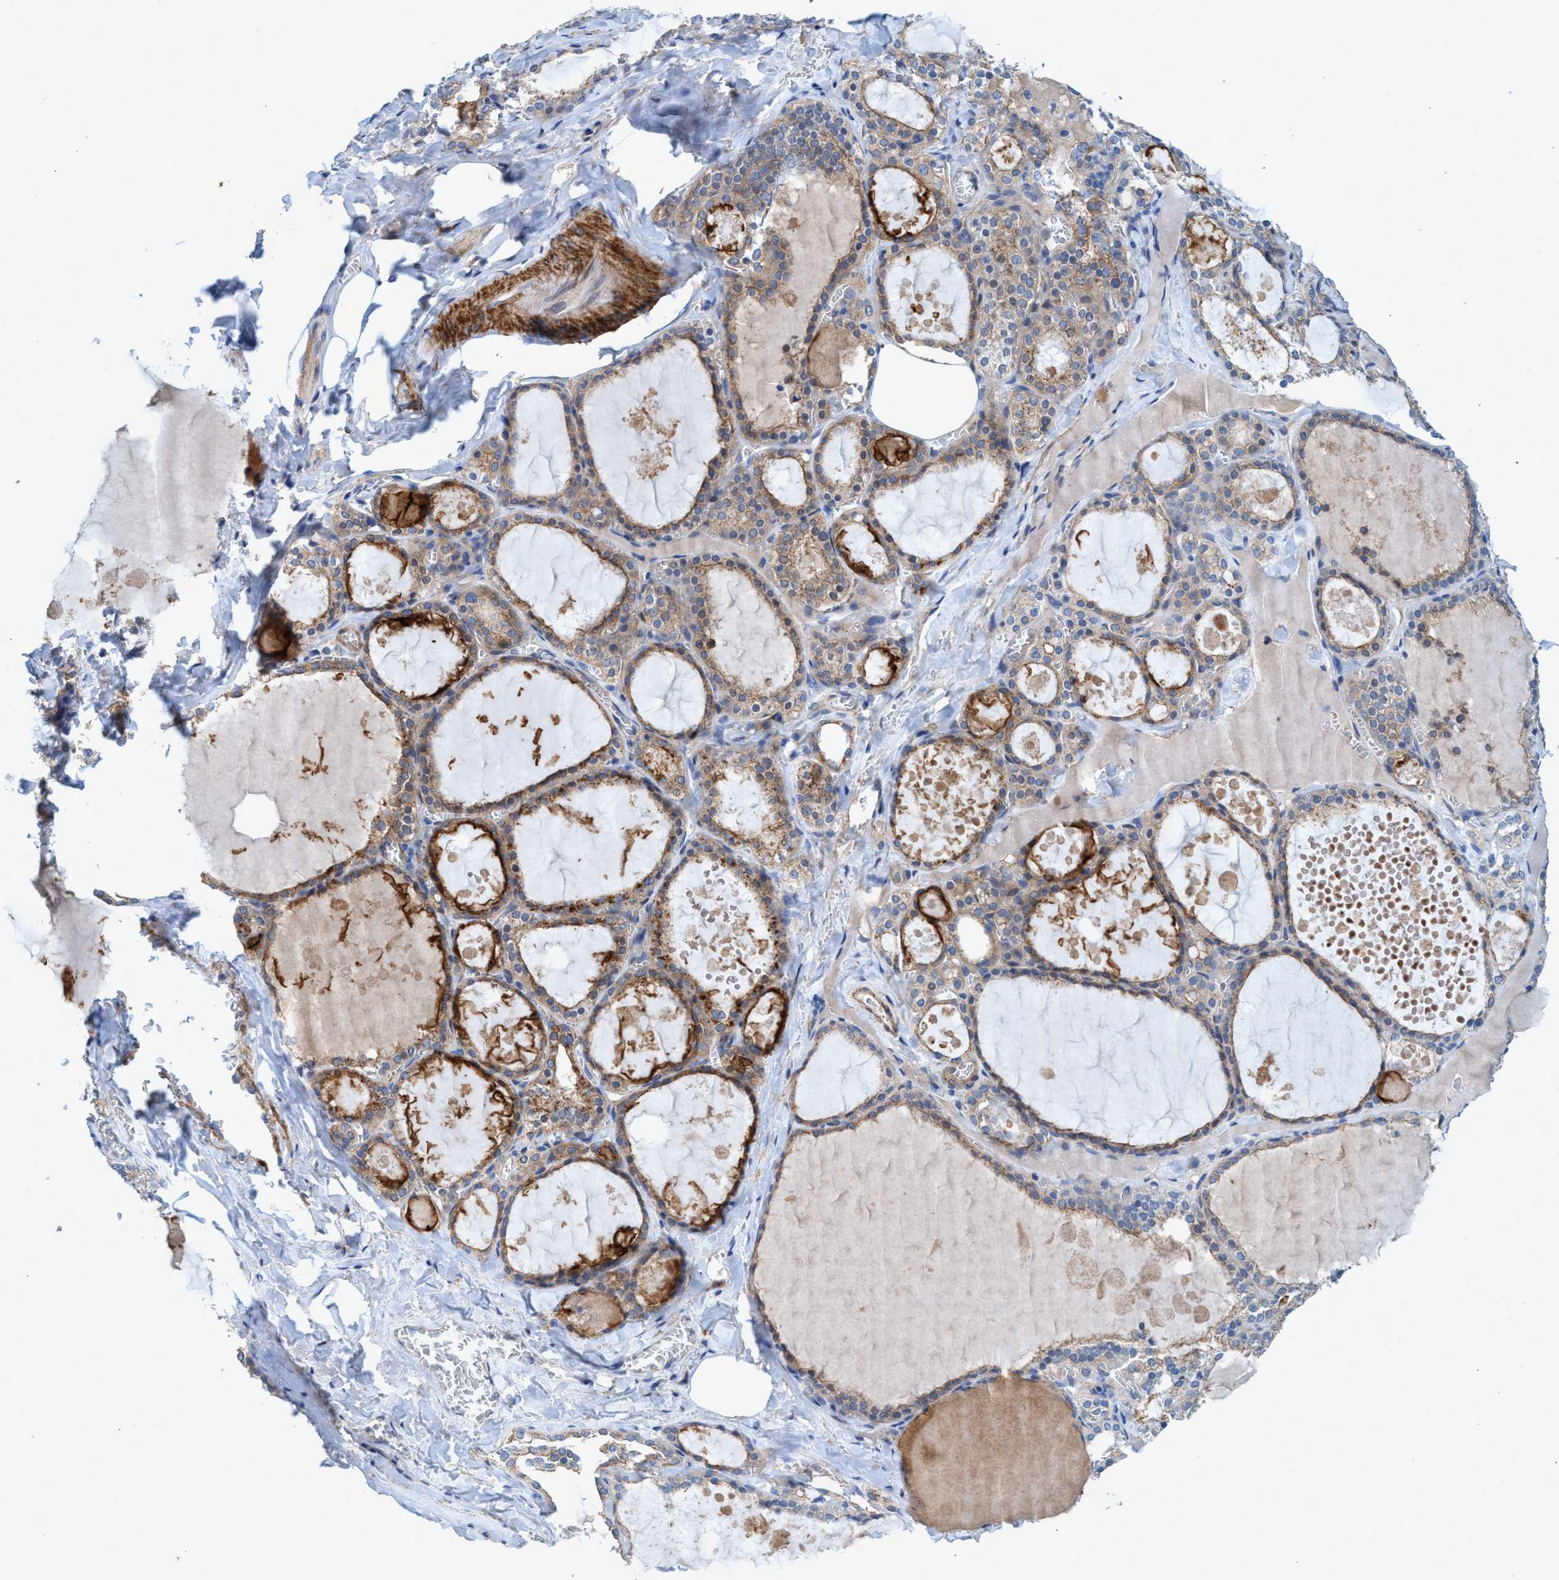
{"staining": {"intensity": "moderate", "quantity": ">75%", "location": "cytoplasmic/membranous"}, "tissue": "thyroid gland", "cell_type": "Glandular cells", "image_type": "normal", "snomed": [{"axis": "morphology", "description": "Normal tissue, NOS"}, {"axis": "topography", "description": "Thyroid gland"}], "caption": "Immunohistochemistry (IHC) (DAB) staining of benign thyroid gland displays moderate cytoplasmic/membranous protein positivity in about >75% of glandular cells. (brown staining indicates protein expression, while blue staining denotes nuclei).", "gene": "GULP1", "patient": {"sex": "male", "age": 56}}